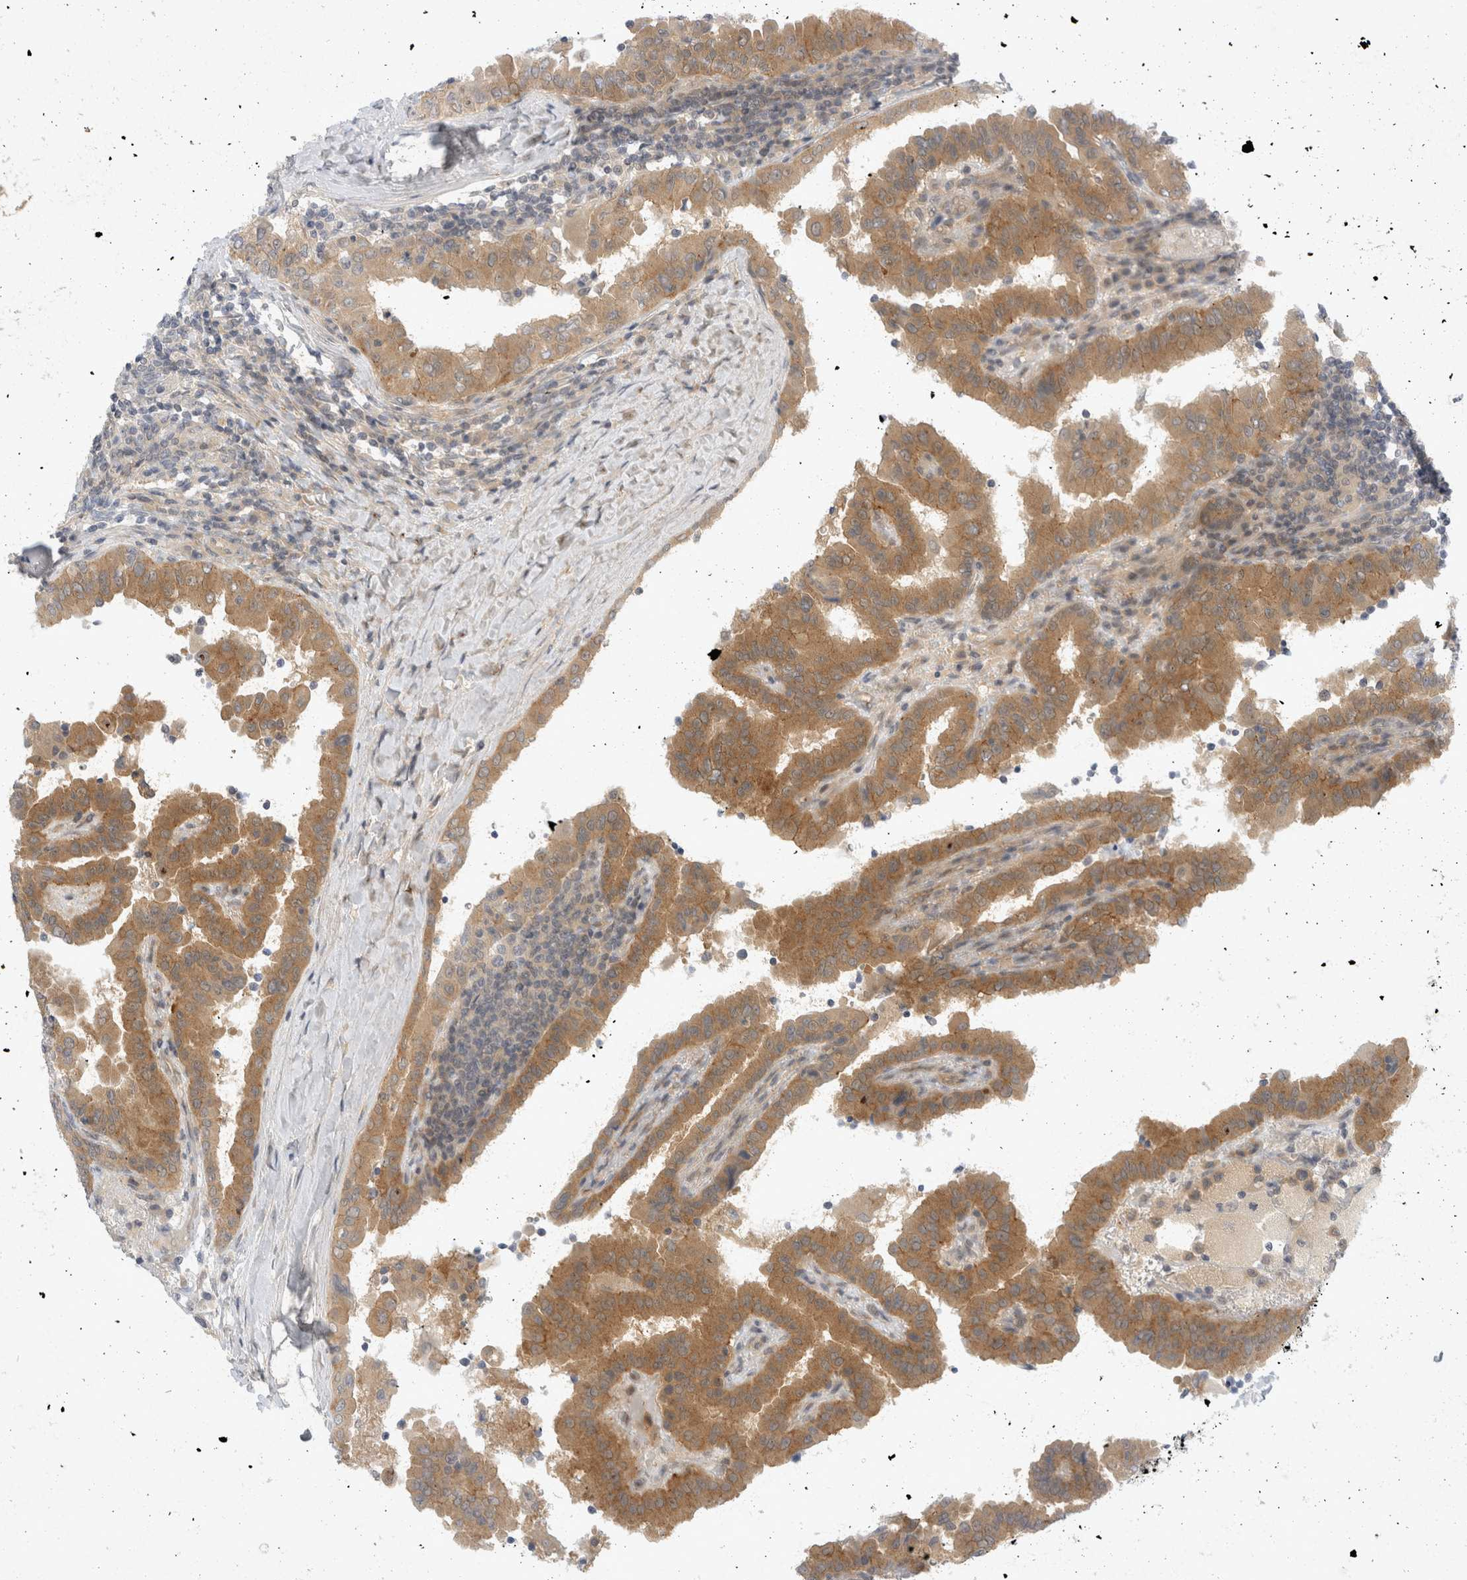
{"staining": {"intensity": "moderate", "quantity": ">75%", "location": "cytoplasmic/membranous"}, "tissue": "thyroid cancer", "cell_type": "Tumor cells", "image_type": "cancer", "snomed": [{"axis": "morphology", "description": "Papillary adenocarcinoma, NOS"}, {"axis": "topography", "description": "Thyroid gland"}], "caption": "An image showing moderate cytoplasmic/membranous staining in about >75% of tumor cells in thyroid cancer (papillary adenocarcinoma), as visualized by brown immunohistochemical staining.", "gene": "TOM1L2", "patient": {"sex": "male", "age": 33}}